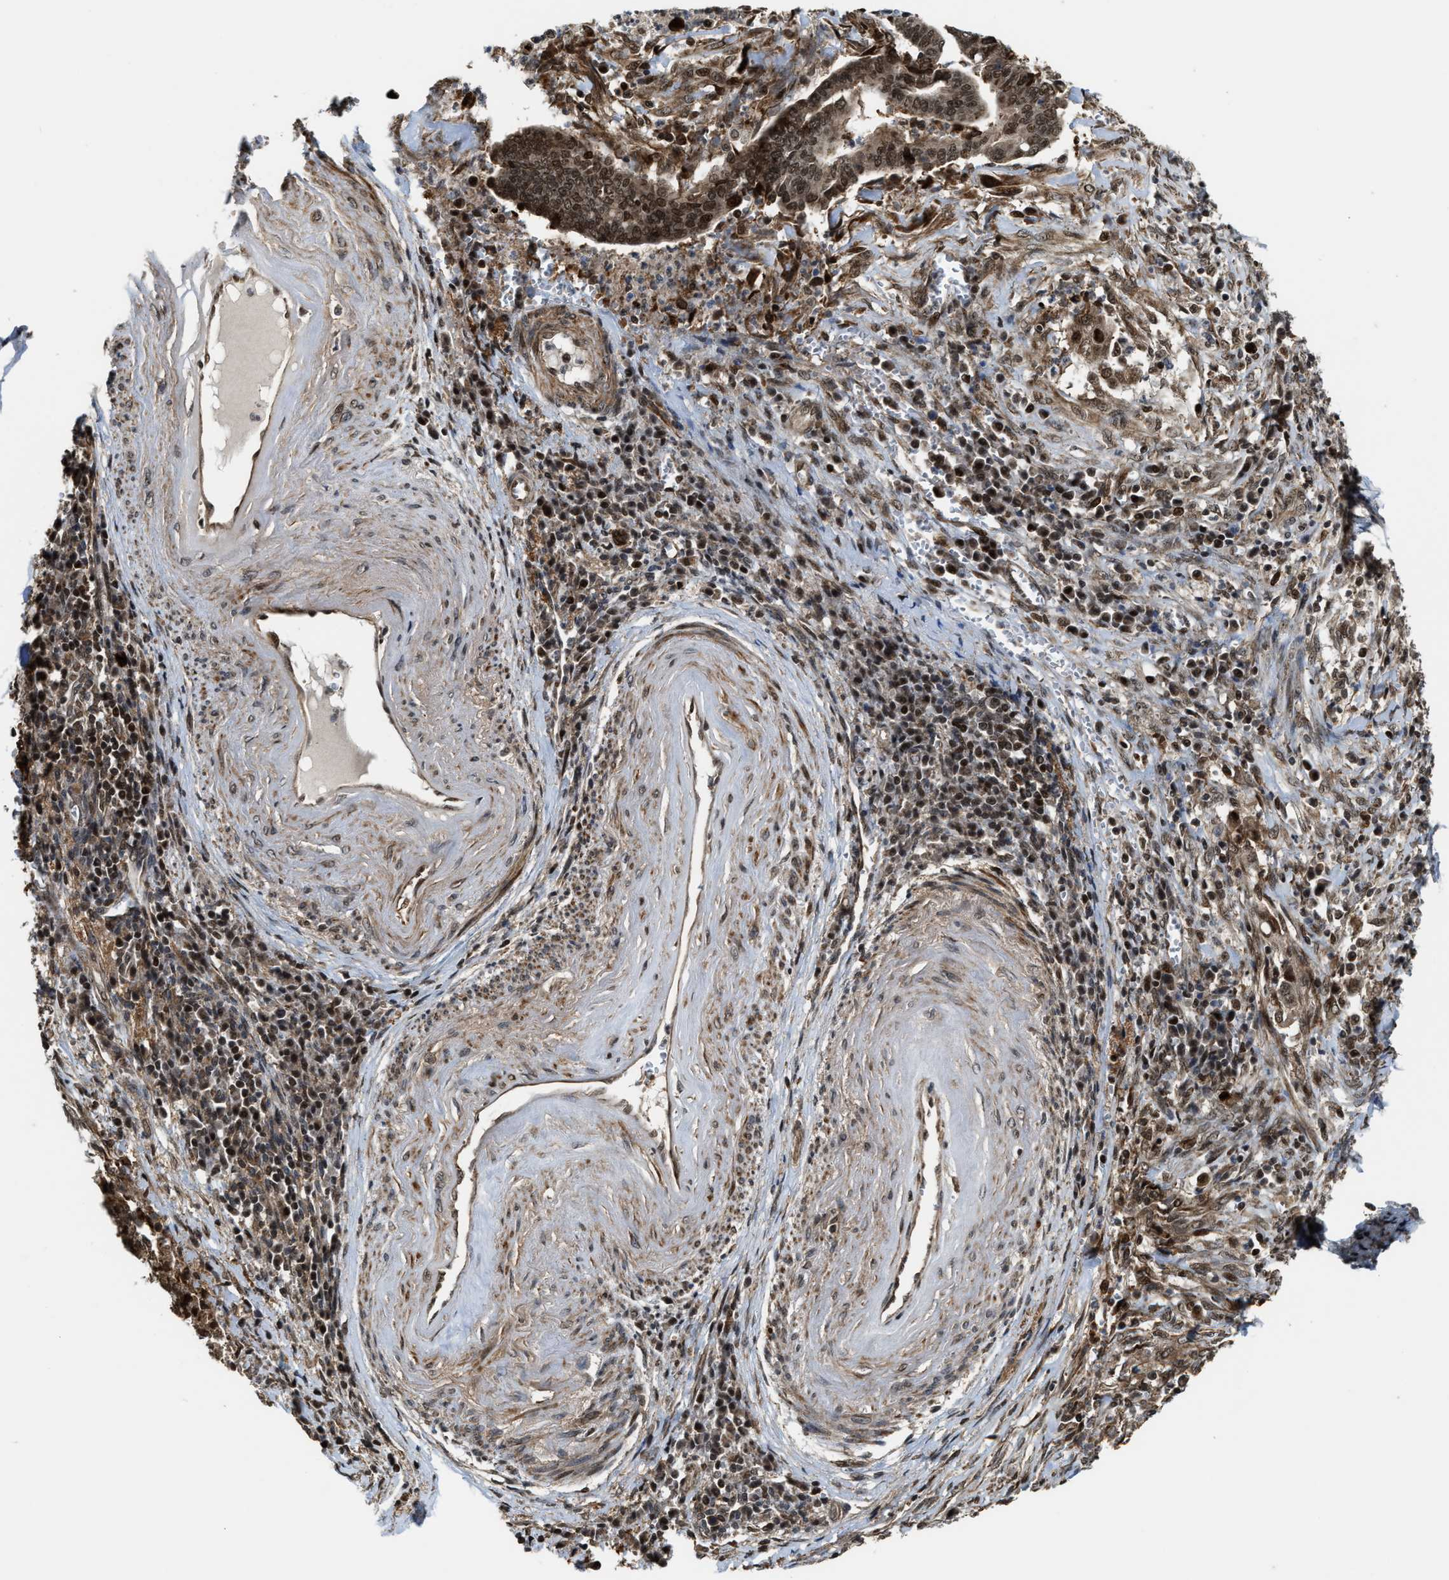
{"staining": {"intensity": "strong", "quantity": ">75%", "location": "cytoplasmic/membranous,nuclear"}, "tissue": "cervical cancer", "cell_type": "Tumor cells", "image_type": "cancer", "snomed": [{"axis": "morphology", "description": "Adenocarcinoma, NOS"}, {"axis": "topography", "description": "Cervix"}], "caption": "Cervical adenocarcinoma stained for a protein shows strong cytoplasmic/membranous and nuclear positivity in tumor cells.", "gene": "ZNF250", "patient": {"sex": "female", "age": 44}}